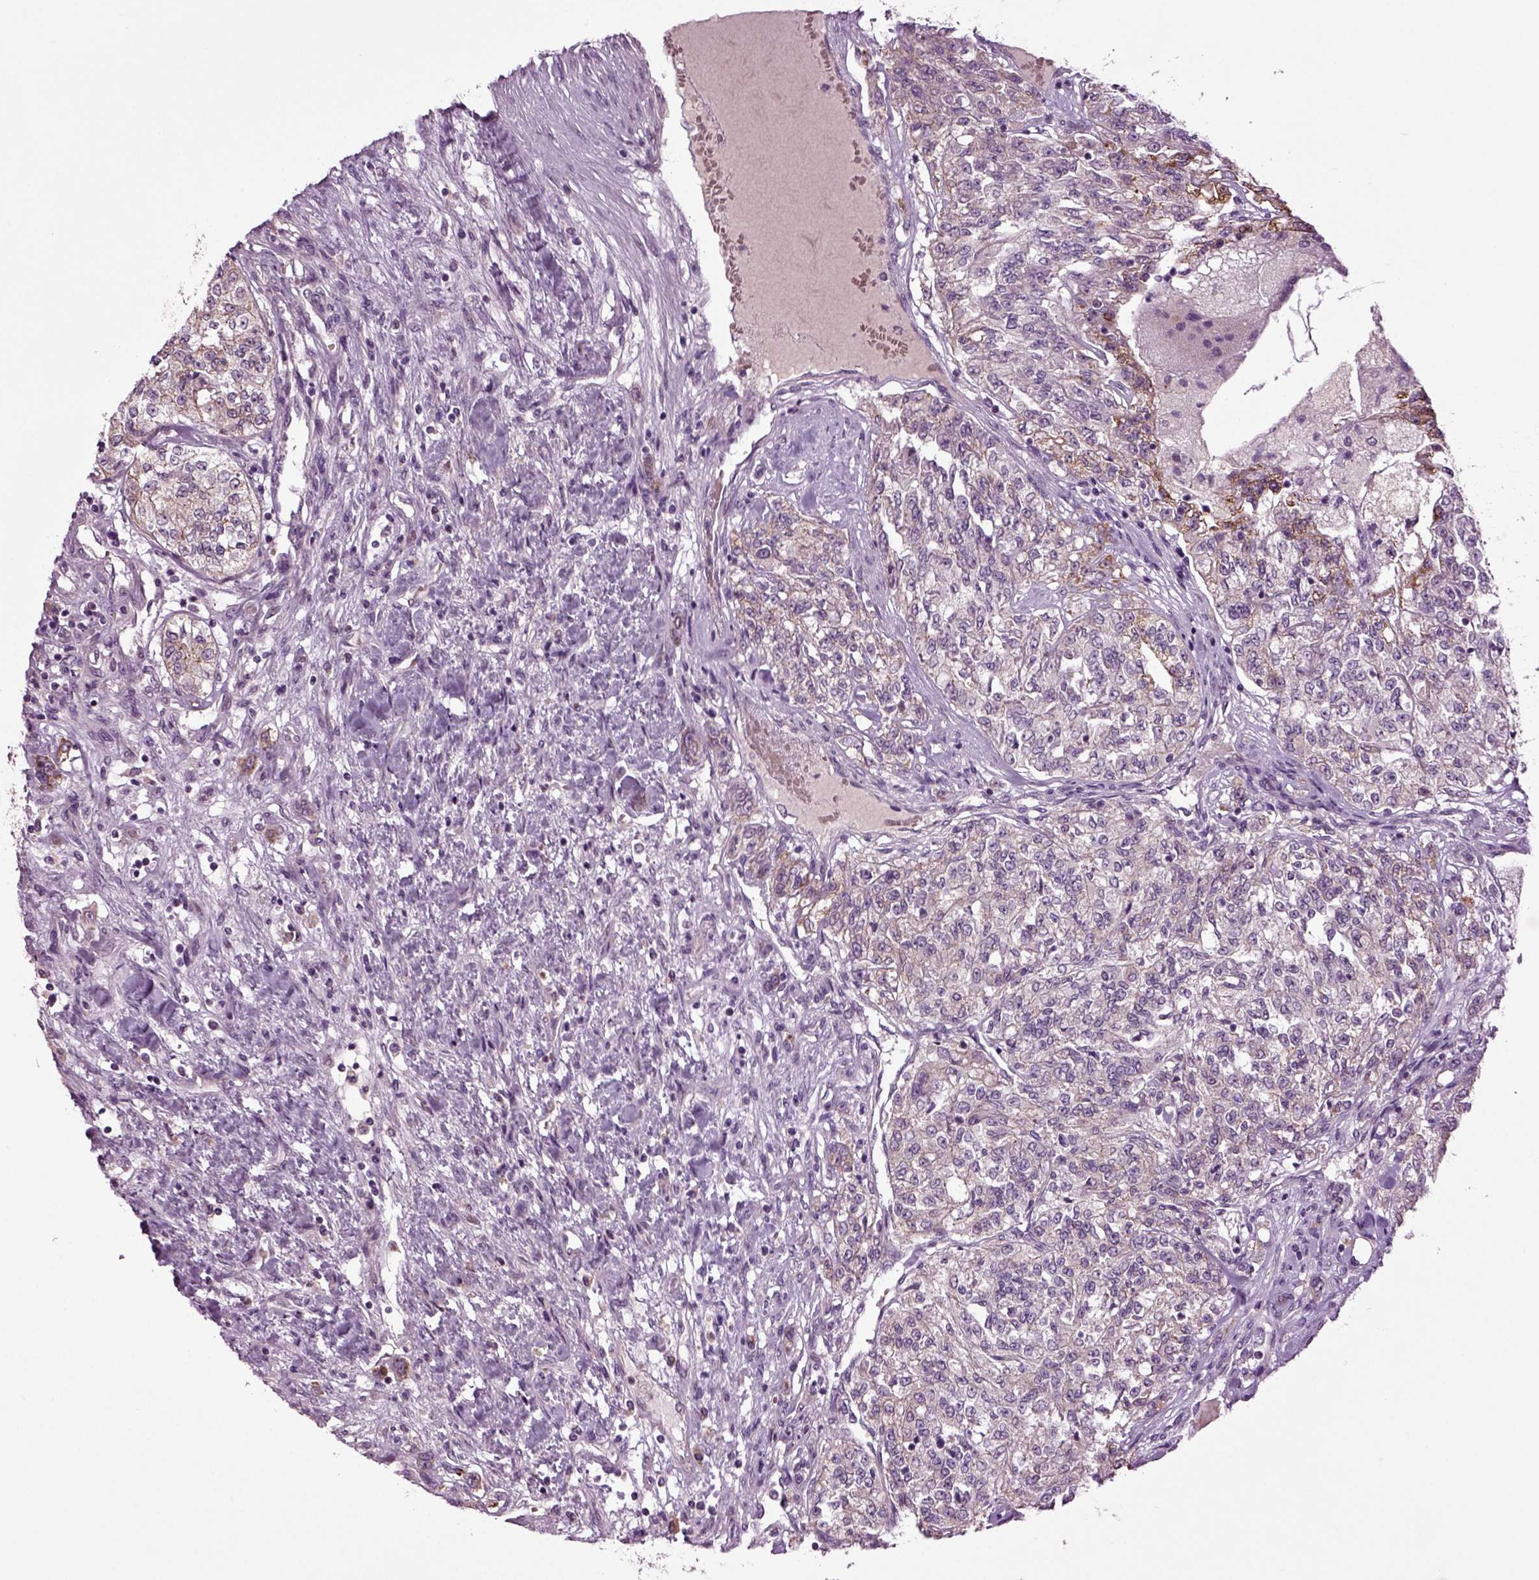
{"staining": {"intensity": "moderate", "quantity": "25%-75%", "location": "cytoplasmic/membranous"}, "tissue": "renal cancer", "cell_type": "Tumor cells", "image_type": "cancer", "snomed": [{"axis": "morphology", "description": "Adenocarcinoma, NOS"}, {"axis": "topography", "description": "Kidney"}], "caption": "This is an image of IHC staining of adenocarcinoma (renal), which shows moderate positivity in the cytoplasmic/membranous of tumor cells.", "gene": "SLC17A6", "patient": {"sex": "female", "age": 63}}